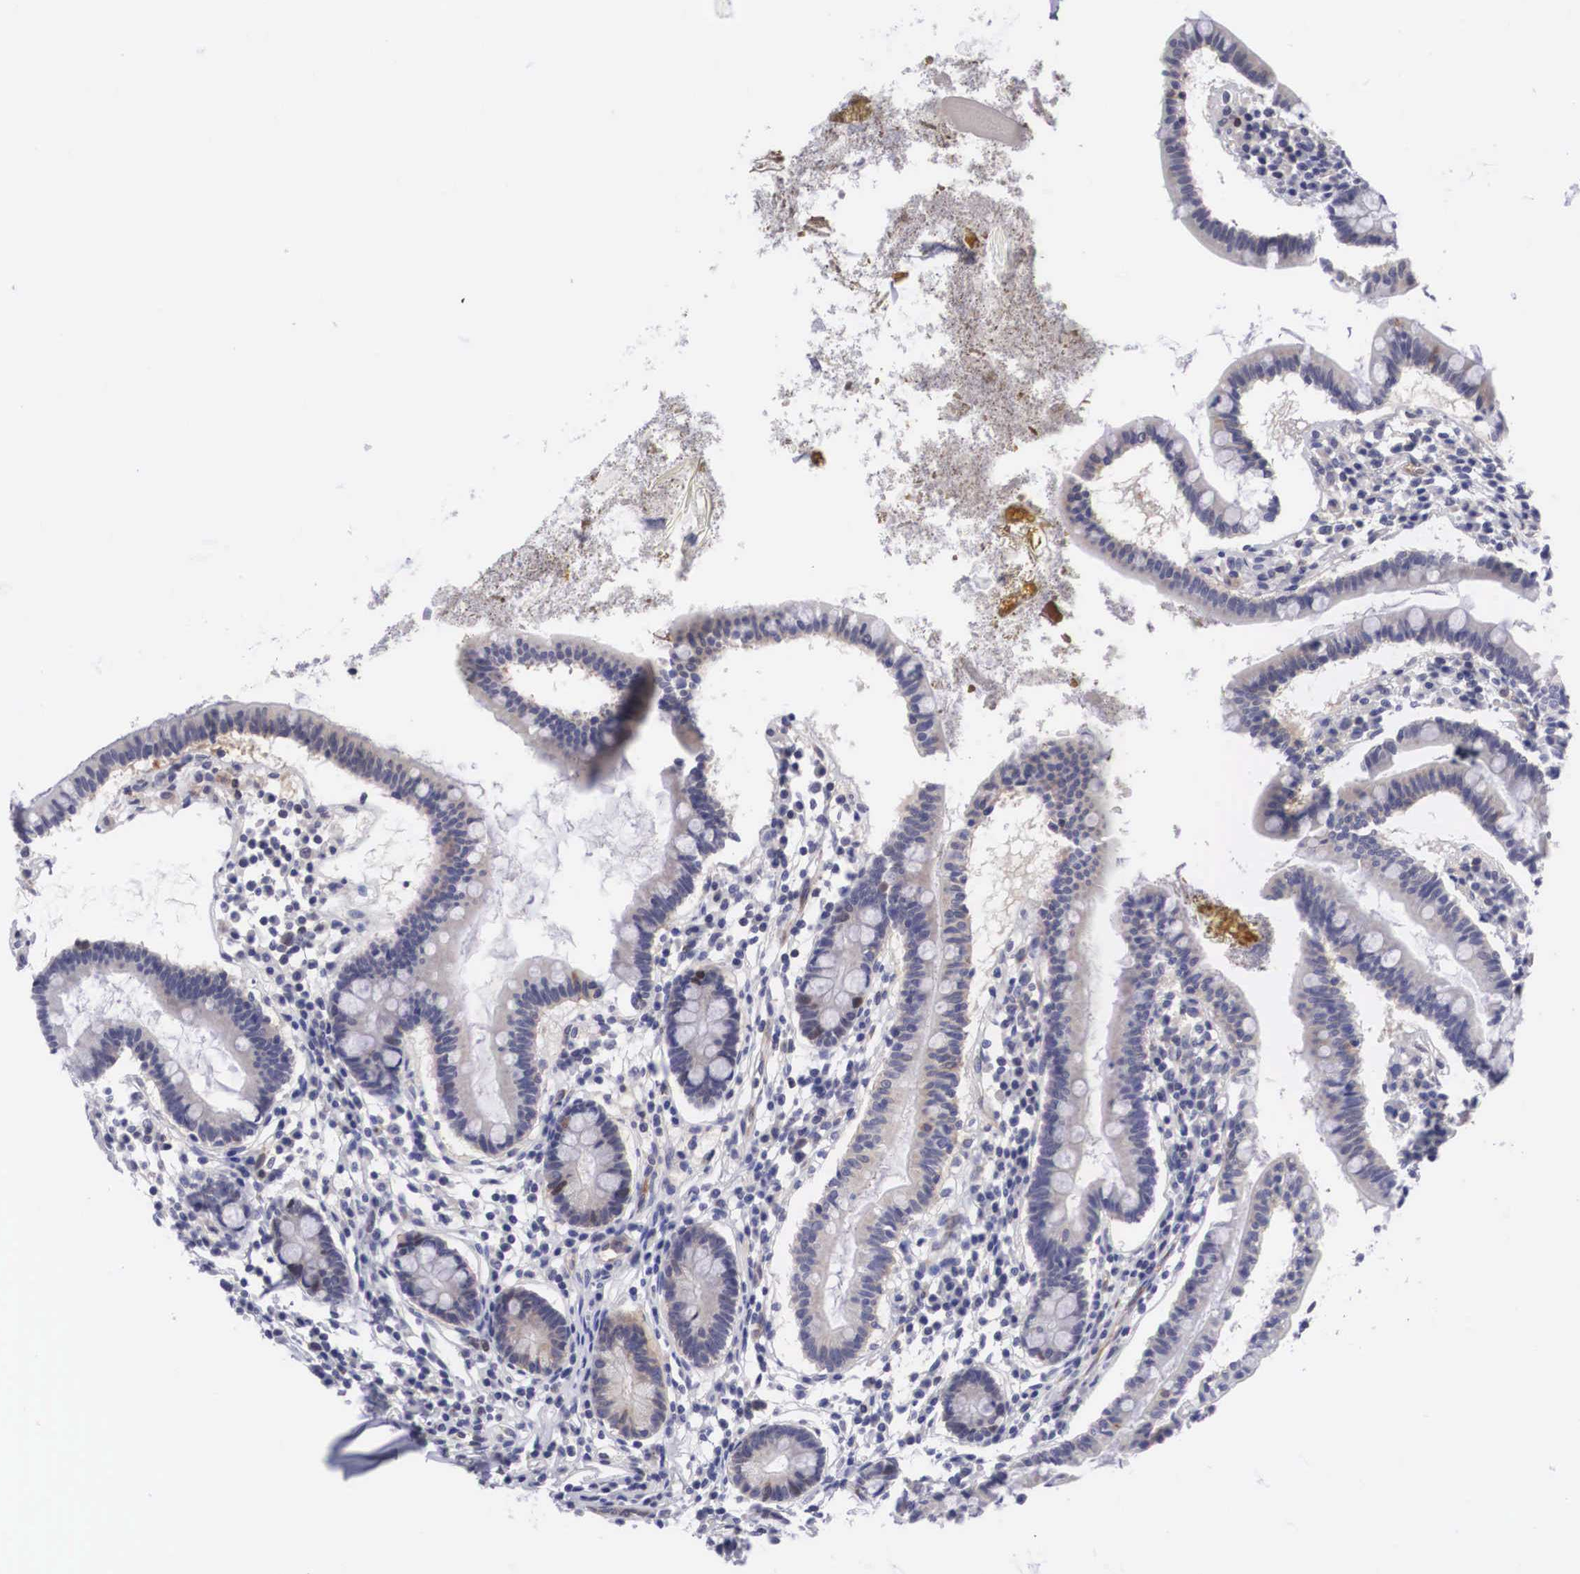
{"staining": {"intensity": "strong", "quantity": "<25%", "location": "cytoplasmic/membranous,nuclear"}, "tissue": "small intestine", "cell_type": "Glandular cells", "image_type": "normal", "snomed": [{"axis": "morphology", "description": "Normal tissue, NOS"}, {"axis": "topography", "description": "Small intestine"}], "caption": "Brown immunohistochemical staining in normal human small intestine displays strong cytoplasmic/membranous,nuclear expression in approximately <25% of glandular cells. Nuclei are stained in blue.", "gene": "MAST4", "patient": {"sex": "female", "age": 37}}